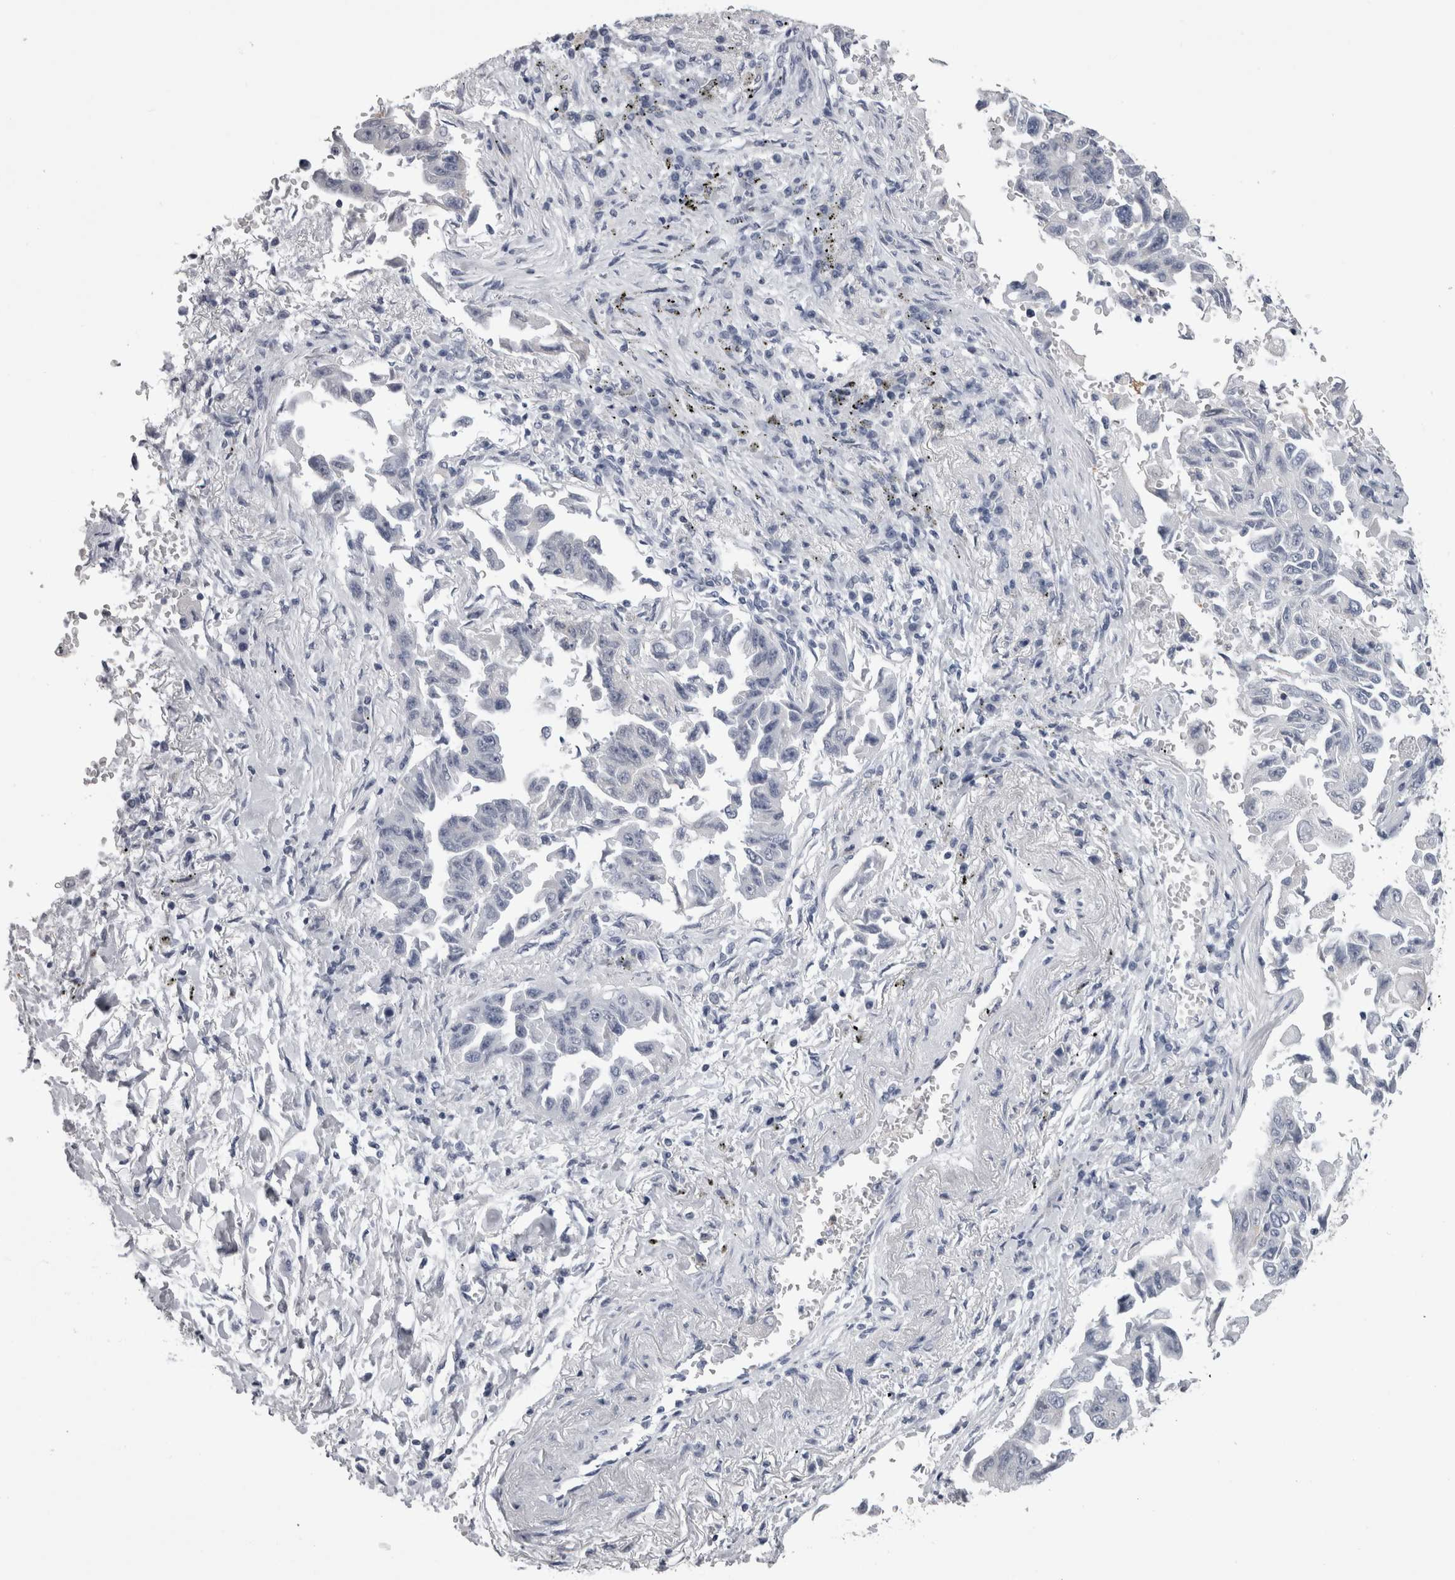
{"staining": {"intensity": "negative", "quantity": "none", "location": "none"}, "tissue": "lung cancer", "cell_type": "Tumor cells", "image_type": "cancer", "snomed": [{"axis": "morphology", "description": "Adenocarcinoma, NOS"}, {"axis": "topography", "description": "Lung"}], "caption": "The histopathology image reveals no significant positivity in tumor cells of lung cancer (adenocarcinoma). (Immunohistochemistry (ihc), brightfield microscopy, high magnification).", "gene": "ALDH8A1", "patient": {"sex": "female", "age": 51}}